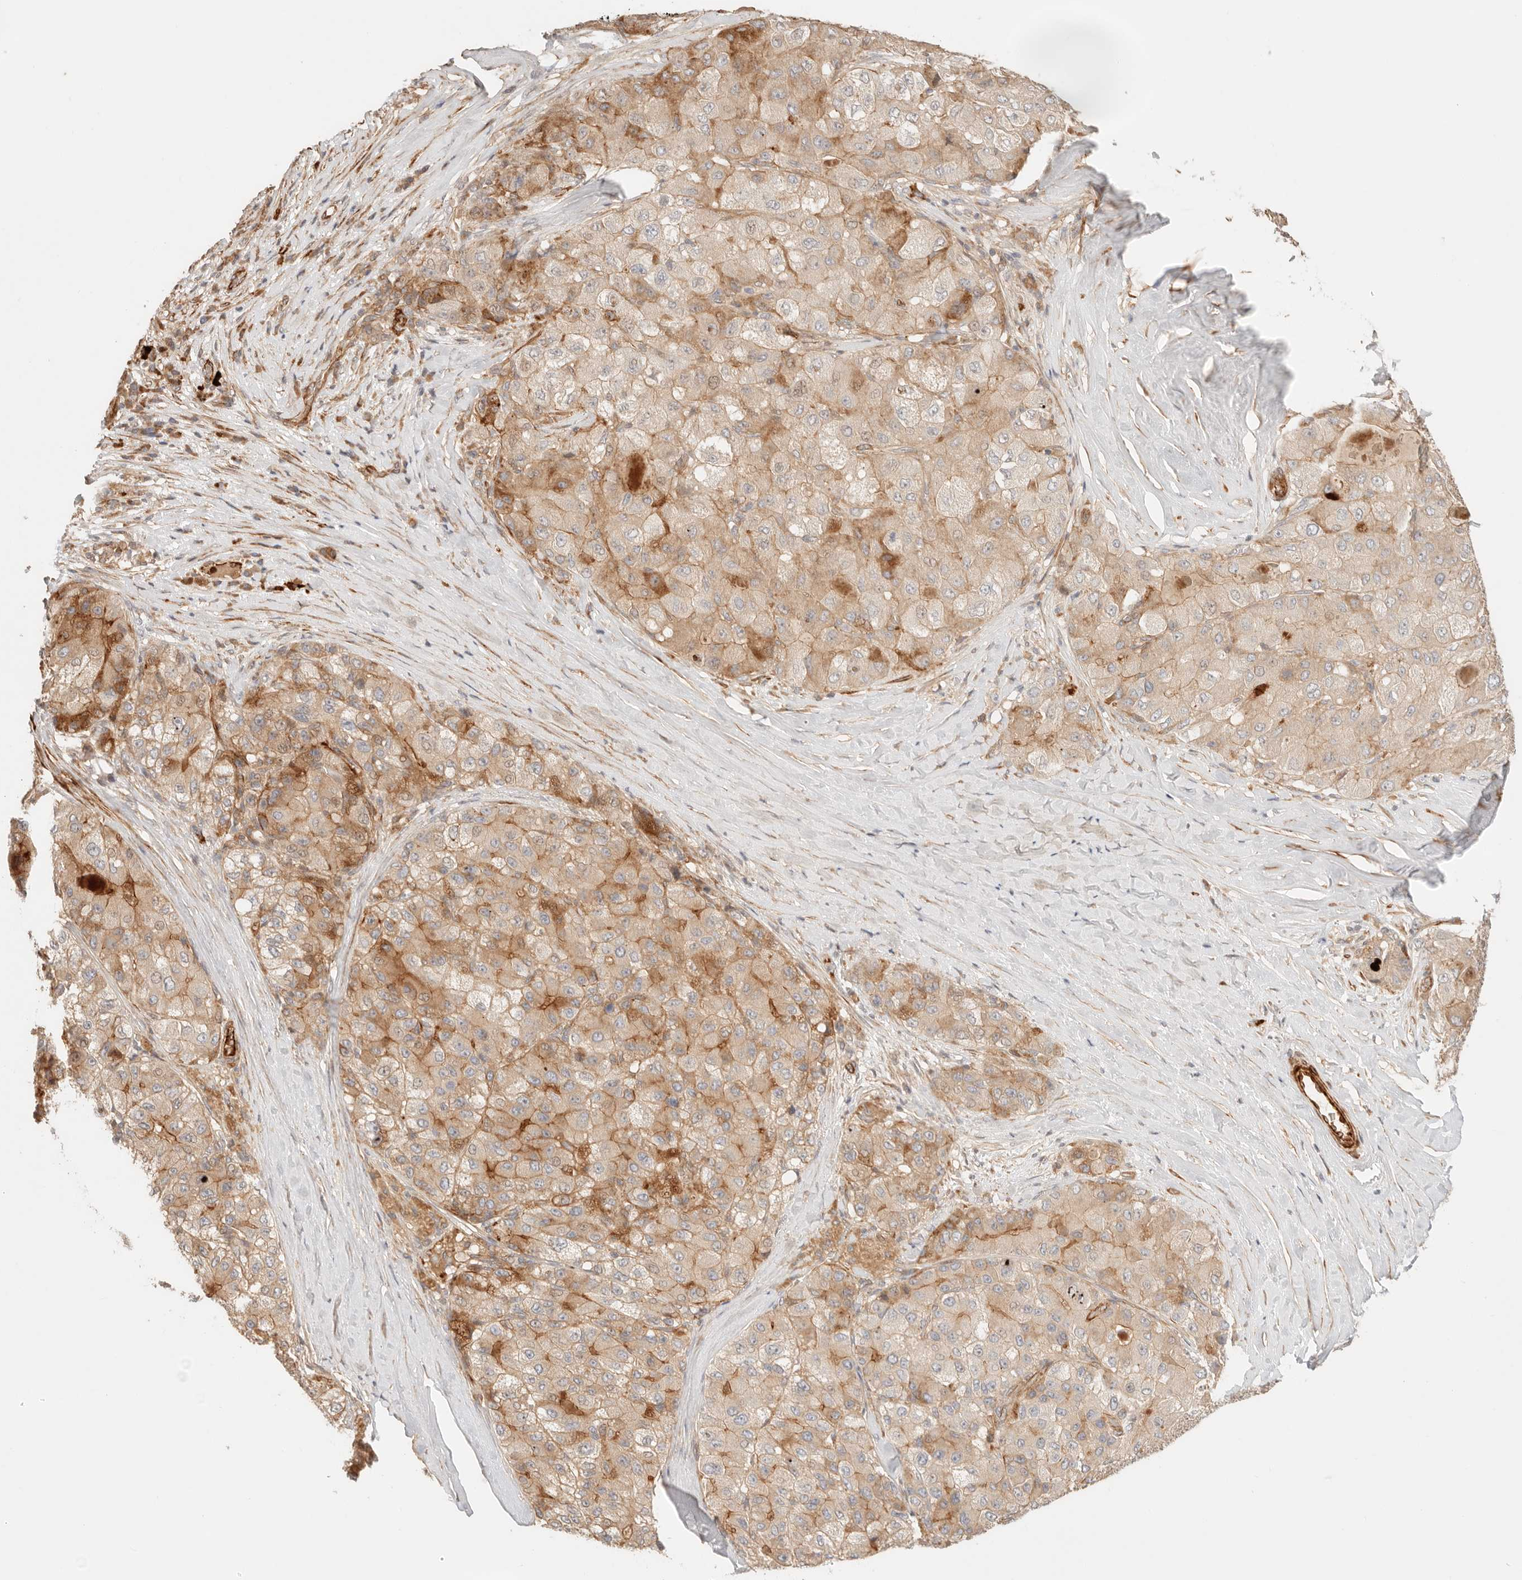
{"staining": {"intensity": "moderate", "quantity": ">75%", "location": "cytoplasmic/membranous"}, "tissue": "liver cancer", "cell_type": "Tumor cells", "image_type": "cancer", "snomed": [{"axis": "morphology", "description": "Carcinoma, Hepatocellular, NOS"}, {"axis": "topography", "description": "Liver"}], "caption": "Hepatocellular carcinoma (liver) stained for a protein exhibits moderate cytoplasmic/membranous positivity in tumor cells.", "gene": "IL1R2", "patient": {"sex": "male", "age": 80}}